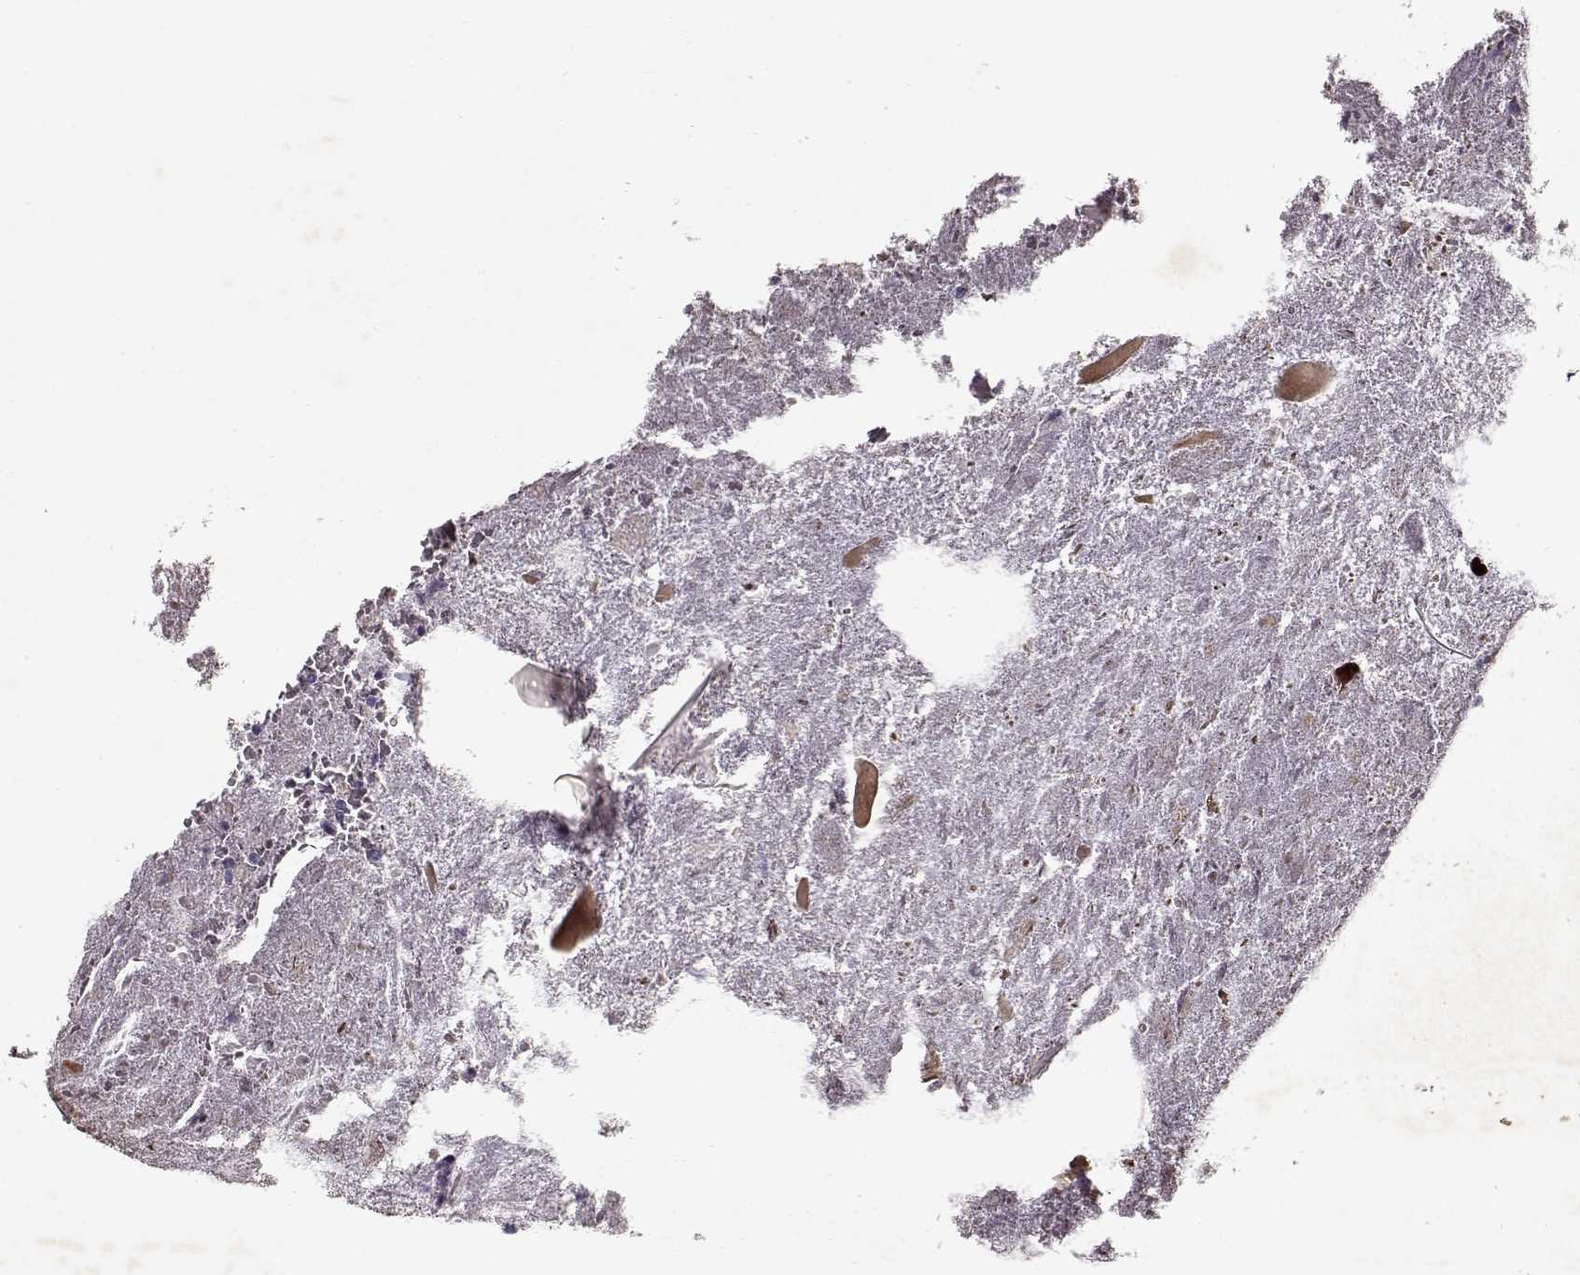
{"staining": {"intensity": "negative", "quantity": "none", "location": "none"}, "tissue": "appendix", "cell_type": "Glandular cells", "image_type": "normal", "snomed": [{"axis": "morphology", "description": "Normal tissue, NOS"}, {"axis": "topography", "description": "Appendix"}], "caption": "Immunohistochemistry histopathology image of normal appendix: appendix stained with DAB (3,3'-diaminobenzidine) reveals no significant protein staining in glandular cells. Brightfield microscopy of immunohistochemistry (IHC) stained with DAB (3,3'-diaminobenzidine) (brown) and hematoxylin (blue), captured at high magnification.", "gene": "RD3", "patient": {"sex": "female", "age": 23}}